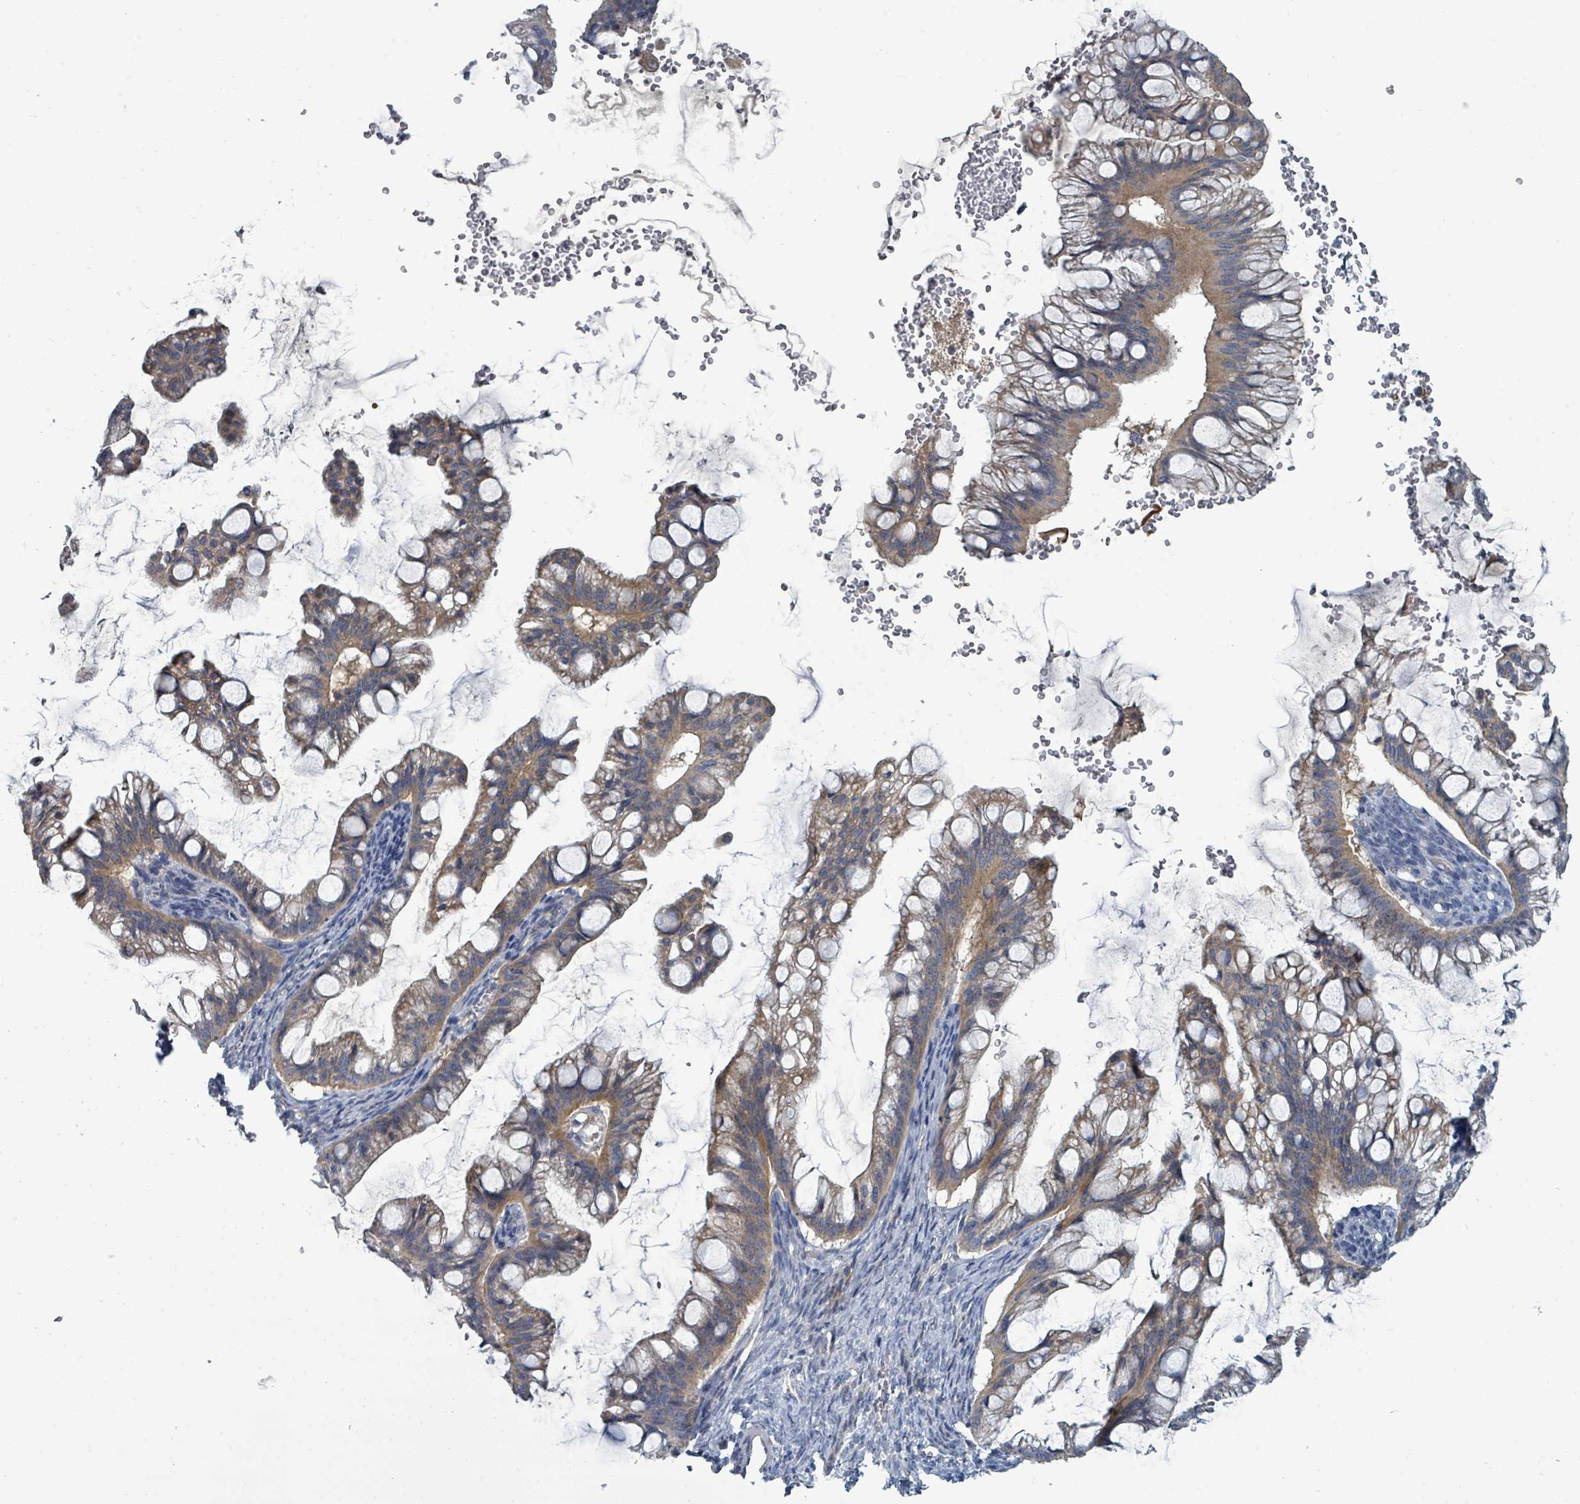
{"staining": {"intensity": "moderate", "quantity": "25%-75%", "location": "cytoplasmic/membranous"}, "tissue": "ovarian cancer", "cell_type": "Tumor cells", "image_type": "cancer", "snomed": [{"axis": "morphology", "description": "Cystadenocarcinoma, mucinous, NOS"}, {"axis": "topography", "description": "Ovary"}], "caption": "Moderate cytoplasmic/membranous staining for a protein is appreciated in about 25%-75% of tumor cells of ovarian mucinous cystadenocarcinoma using immunohistochemistry.", "gene": "SLC25A23", "patient": {"sex": "female", "age": 73}}